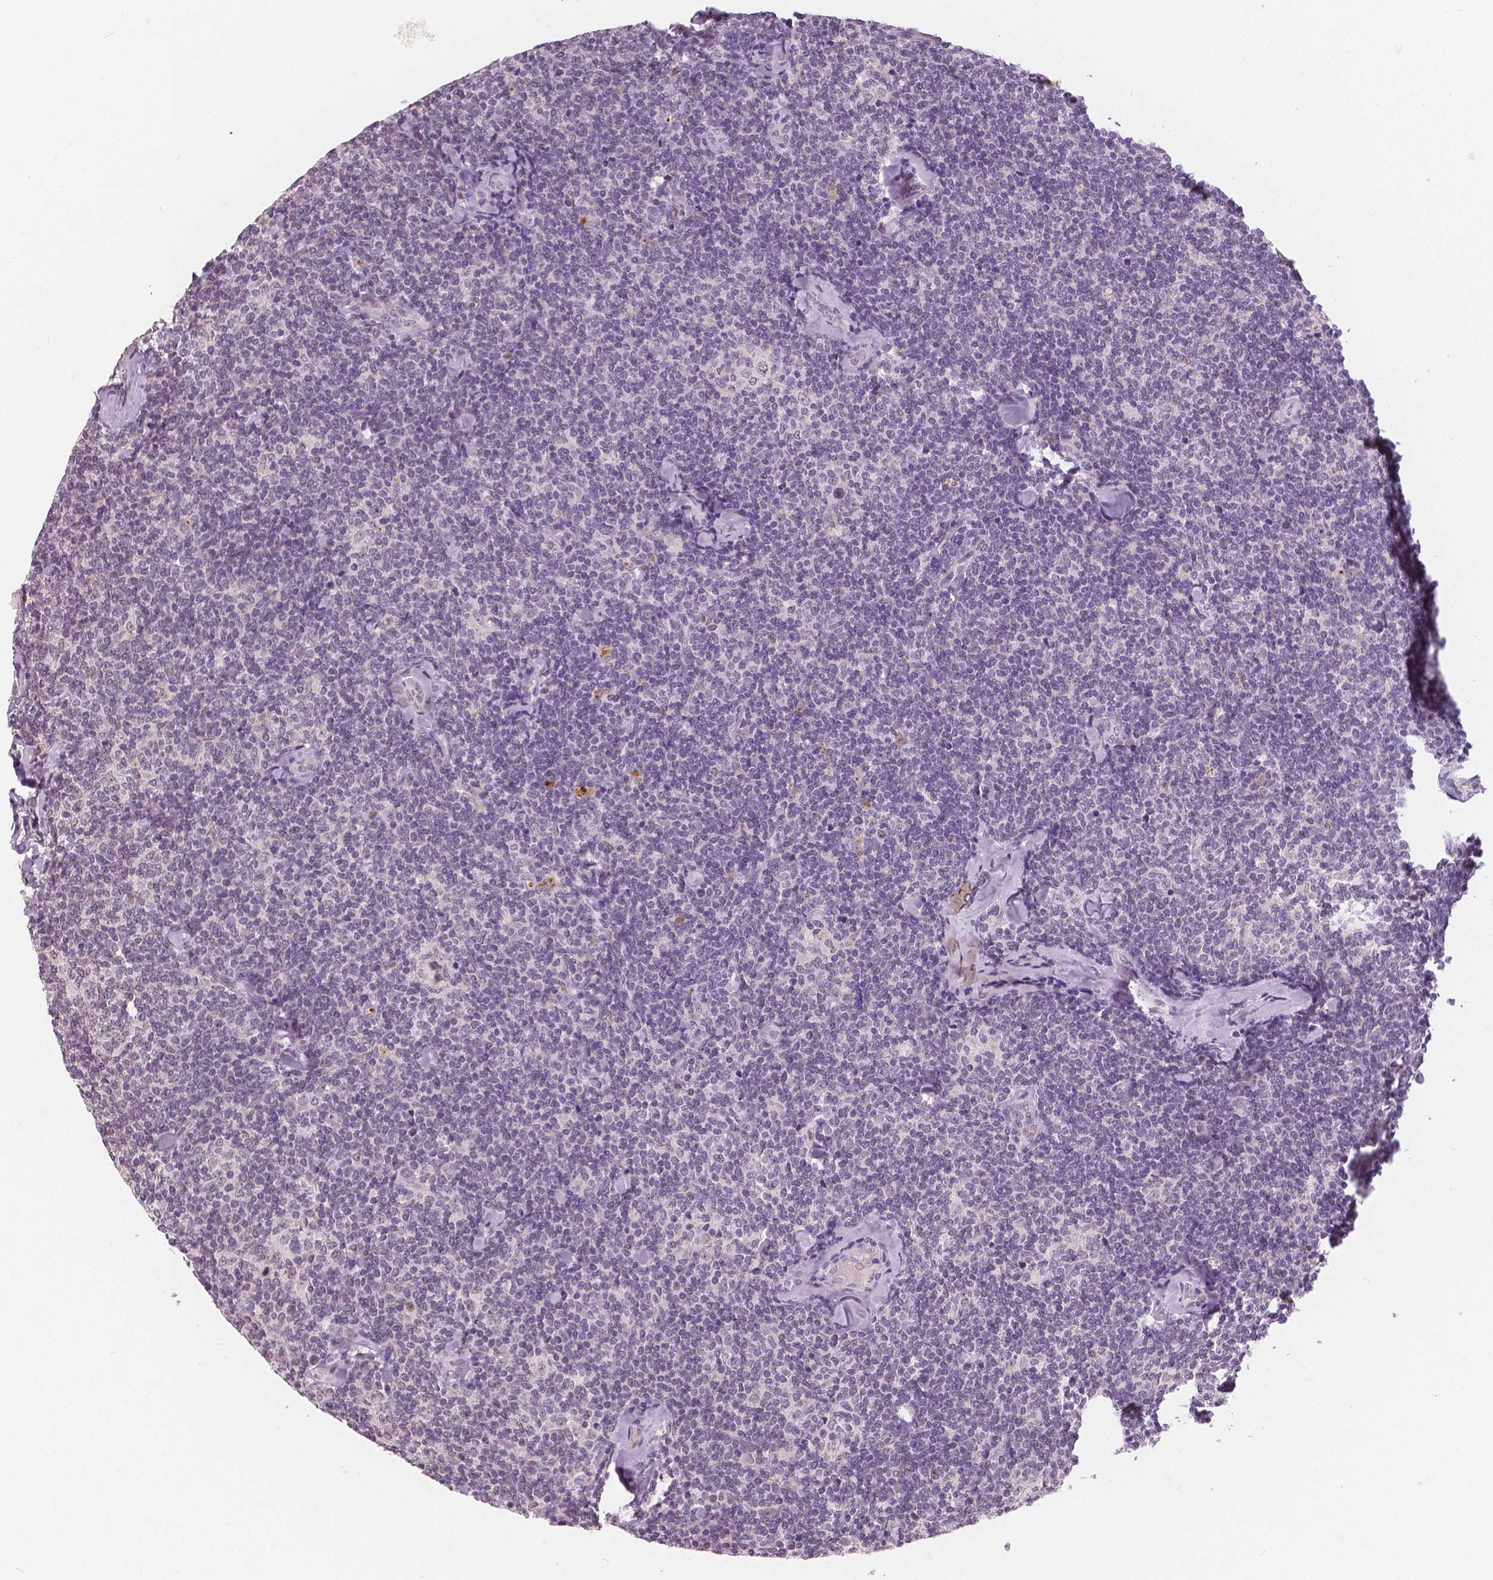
{"staining": {"intensity": "negative", "quantity": "none", "location": "none"}, "tissue": "lymphoma", "cell_type": "Tumor cells", "image_type": "cancer", "snomed": [{"axis": "morphology", "description": "Malignant lymphoma, non-Hodgkin's type, Low grade"}, {"axis": "topography", "description": "Lymph node"}], "caption": "This is a micrograph of IHC staining of lymphoma, which shows no expression in tumor cells.", "gene": "NOLC1", "patient": {"sex": "female", "age": 56}}